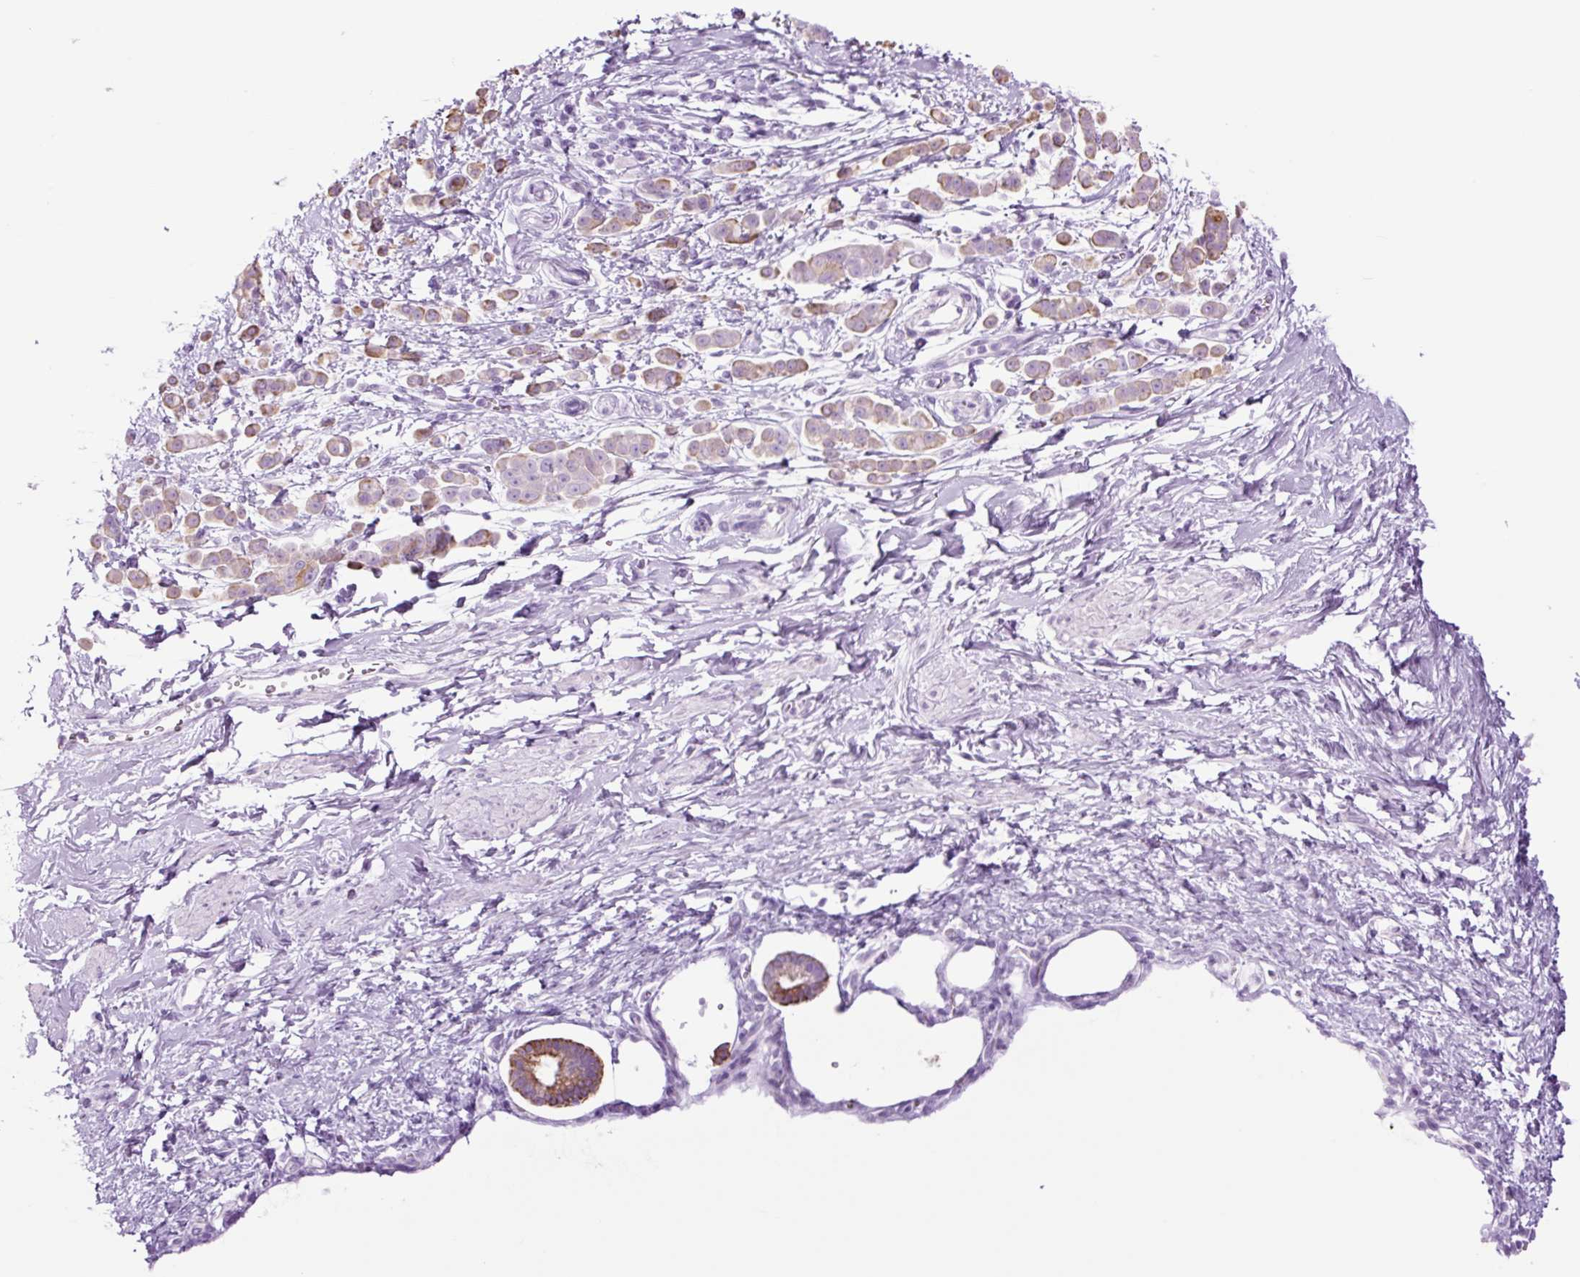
{"staining": {"intensity": "weak", "quantity": "25%-75%", "location": "cytoplasmic/membranous"}, "tissue": "pancreatic cancer", "cell_type": "Tumor cells", "image_type": "cancer", "snomed": [{"axis": "morphology", "description": "Normal tissue, NOS"}, {"axis": "morphology", "description": "Adenocarcinoma, NOS"}, {"axis": "topography", "description": "Pancreas"}], "caption": "Human pancreatic adenocarcinoma stained for a protein (brown) demonstrates weak cytoplasmic/membranous positive staining in about 25%-75% of tumor cells.", "gene": "TFF2", "patient": {"sex": "female", "age": 64}}